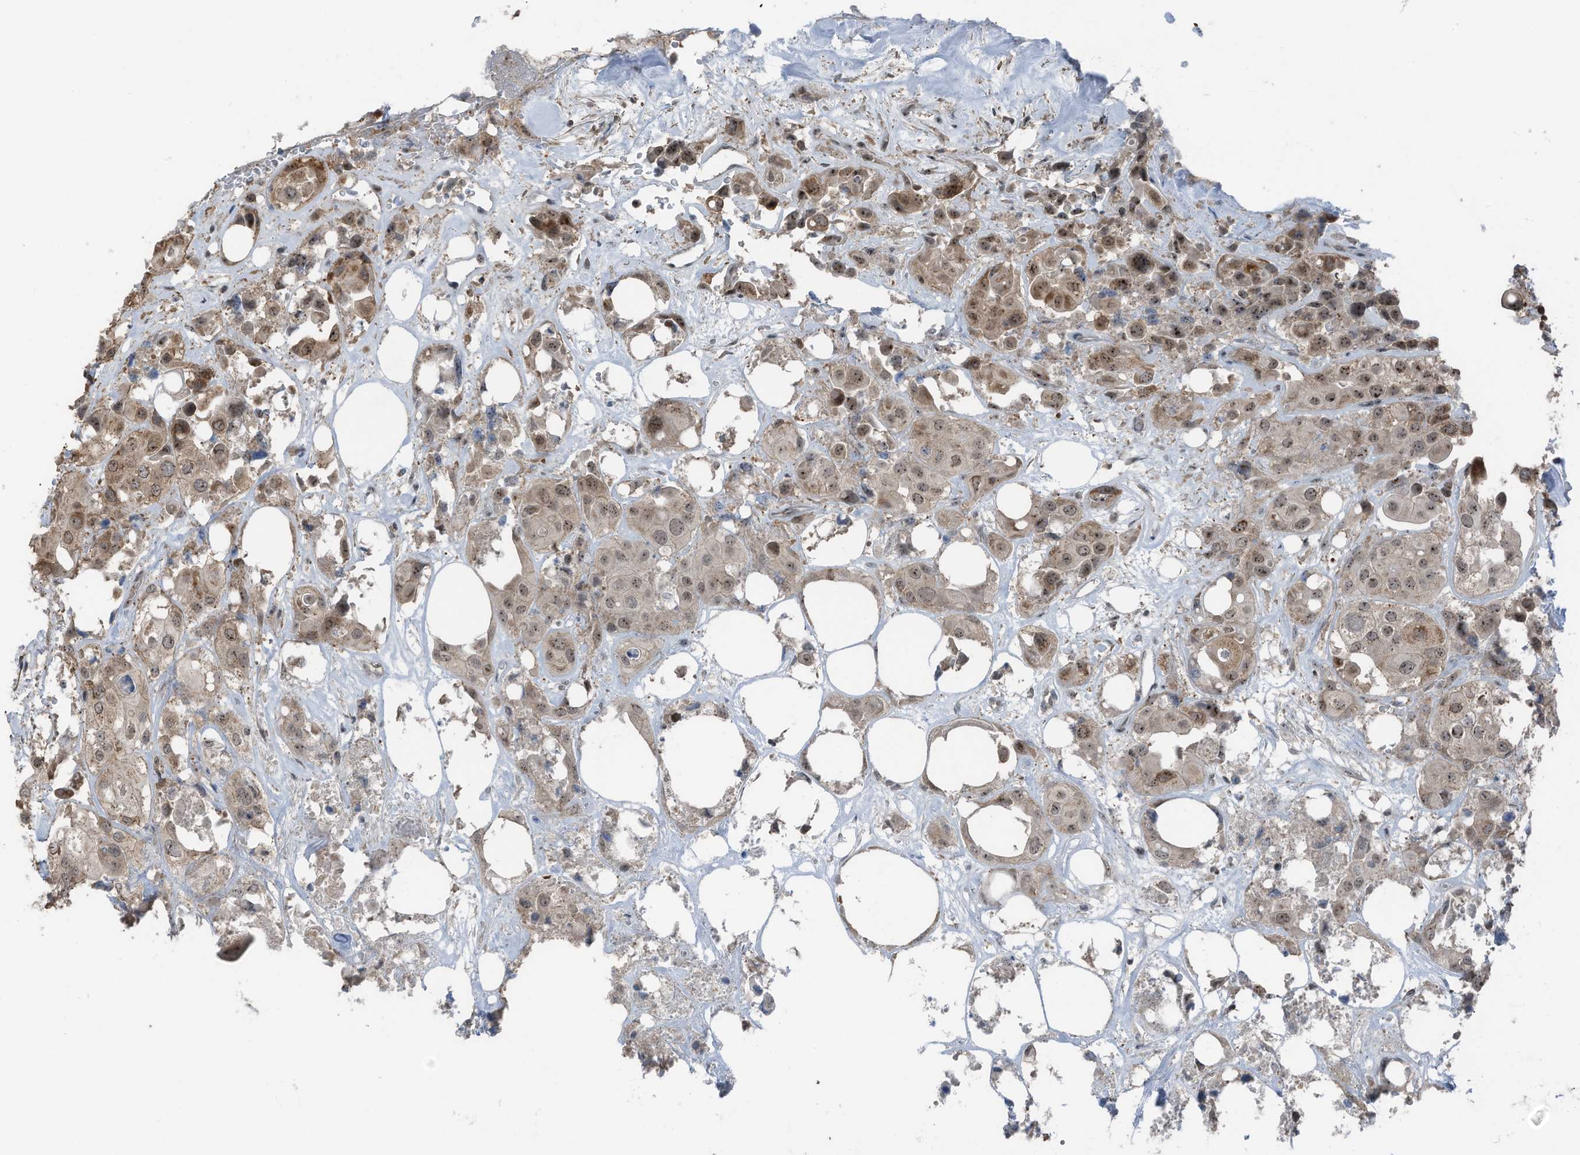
{"staining": {"intensity": "moderate", "quantity": ">75%", "location": "cytoplasmic/membranous,nuclear"}, "tissue": "urothelial cancer", "cell_type": "Tumor cells", "image_type": "cancer", "snomed": [{"axis": "morphology", "description": "Urothelial carcinoma, High grade"}, {"axis": "topography", "description": "Urinary bladder"}], "caption": "A brown stain highlights moderate cytoplasmic/membranous and nuclear staining of a protein in human urothelial cancer tumor cells.", "gene": "UTP3", "patient": {"sex": "male", "age": 64}}